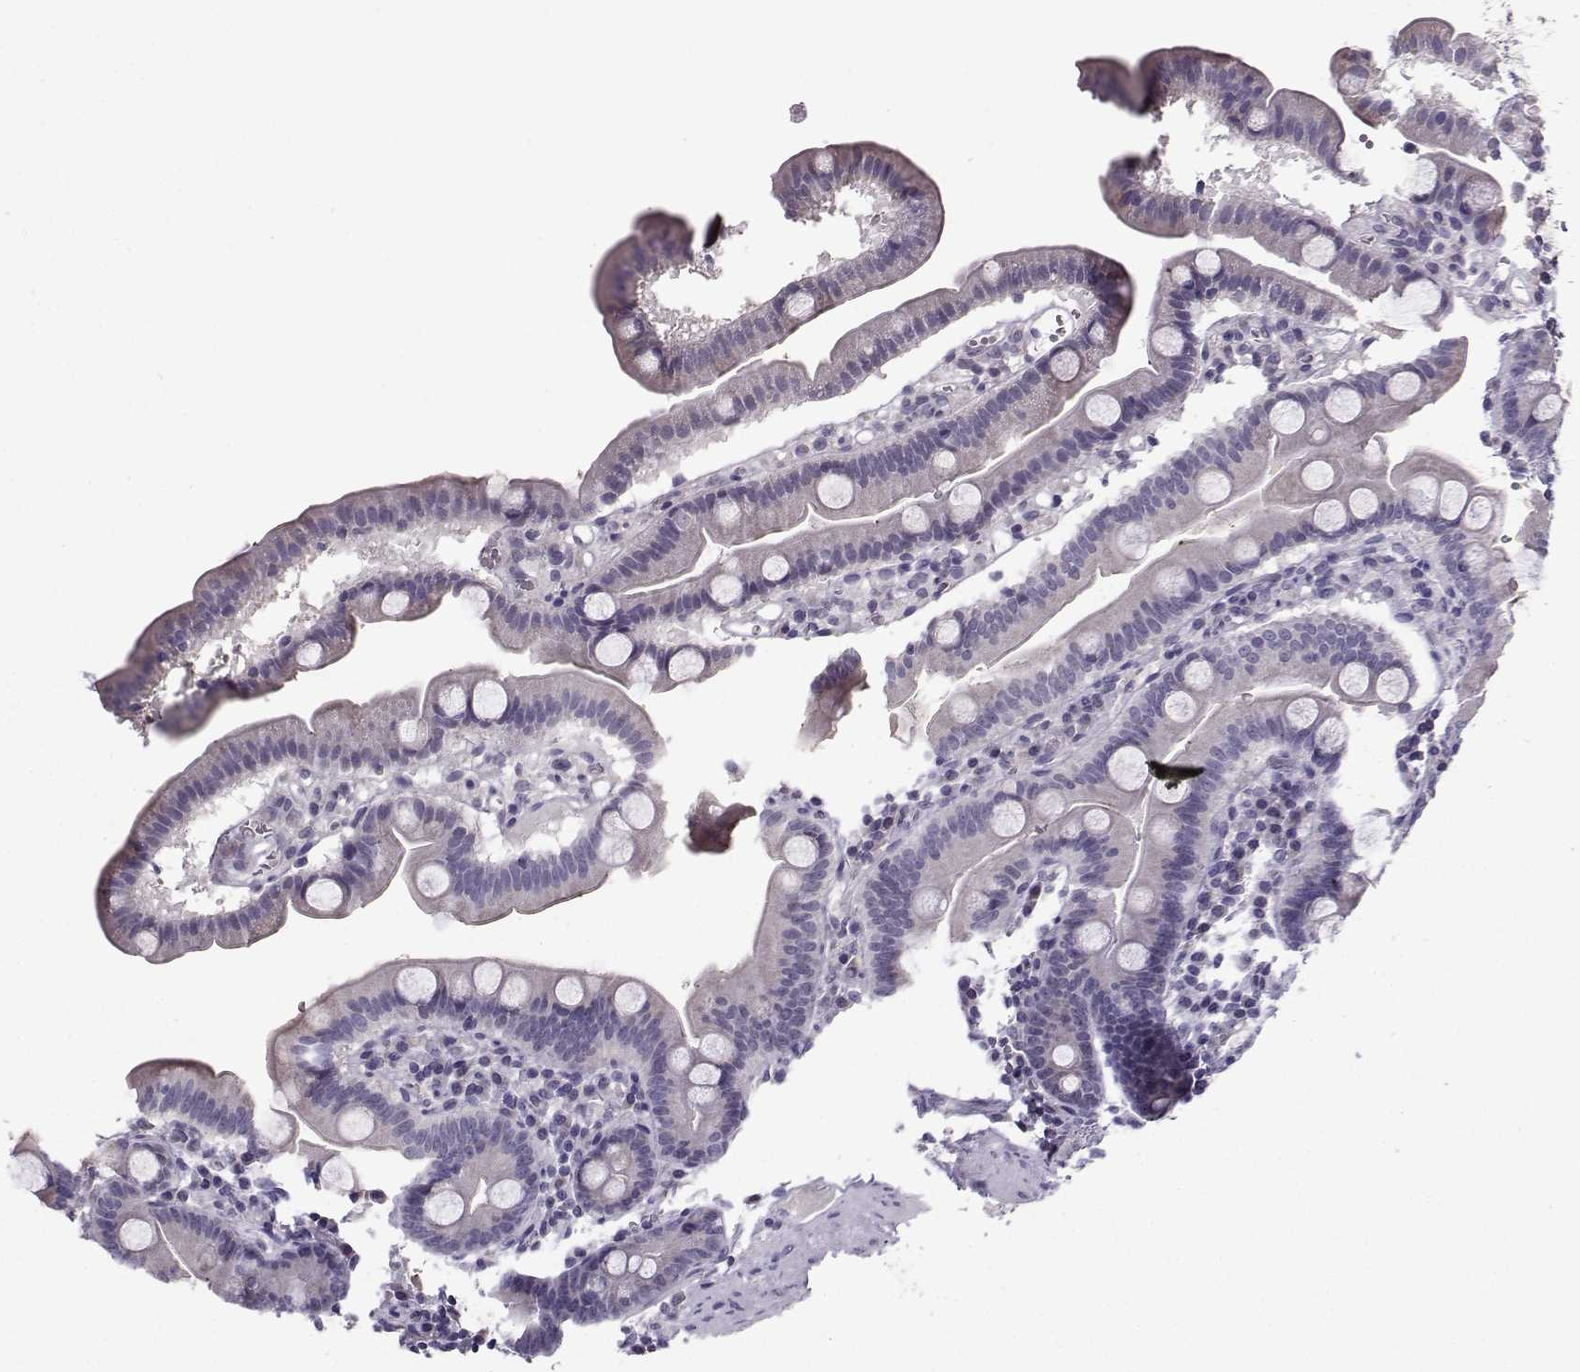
{"staining": {"intensity": "negative", "quantity": "none", "location": "none"}, "tissue": "duodenum", "cell_type": "Glandular cells", "image_type": "normal", "snomed": [{"axis": "morphology", "description": "Normal tissue, NOS"}, {"axis": "topography", "description": "Duodenum"}], "caption": "This is a histopathology image of immunohistochemistry (IHC) staining of benign duodenum, which shows no positivity in glandular cells.", "gene": "TSPYL5", "patient": {"sex": "male", "age": 59}}